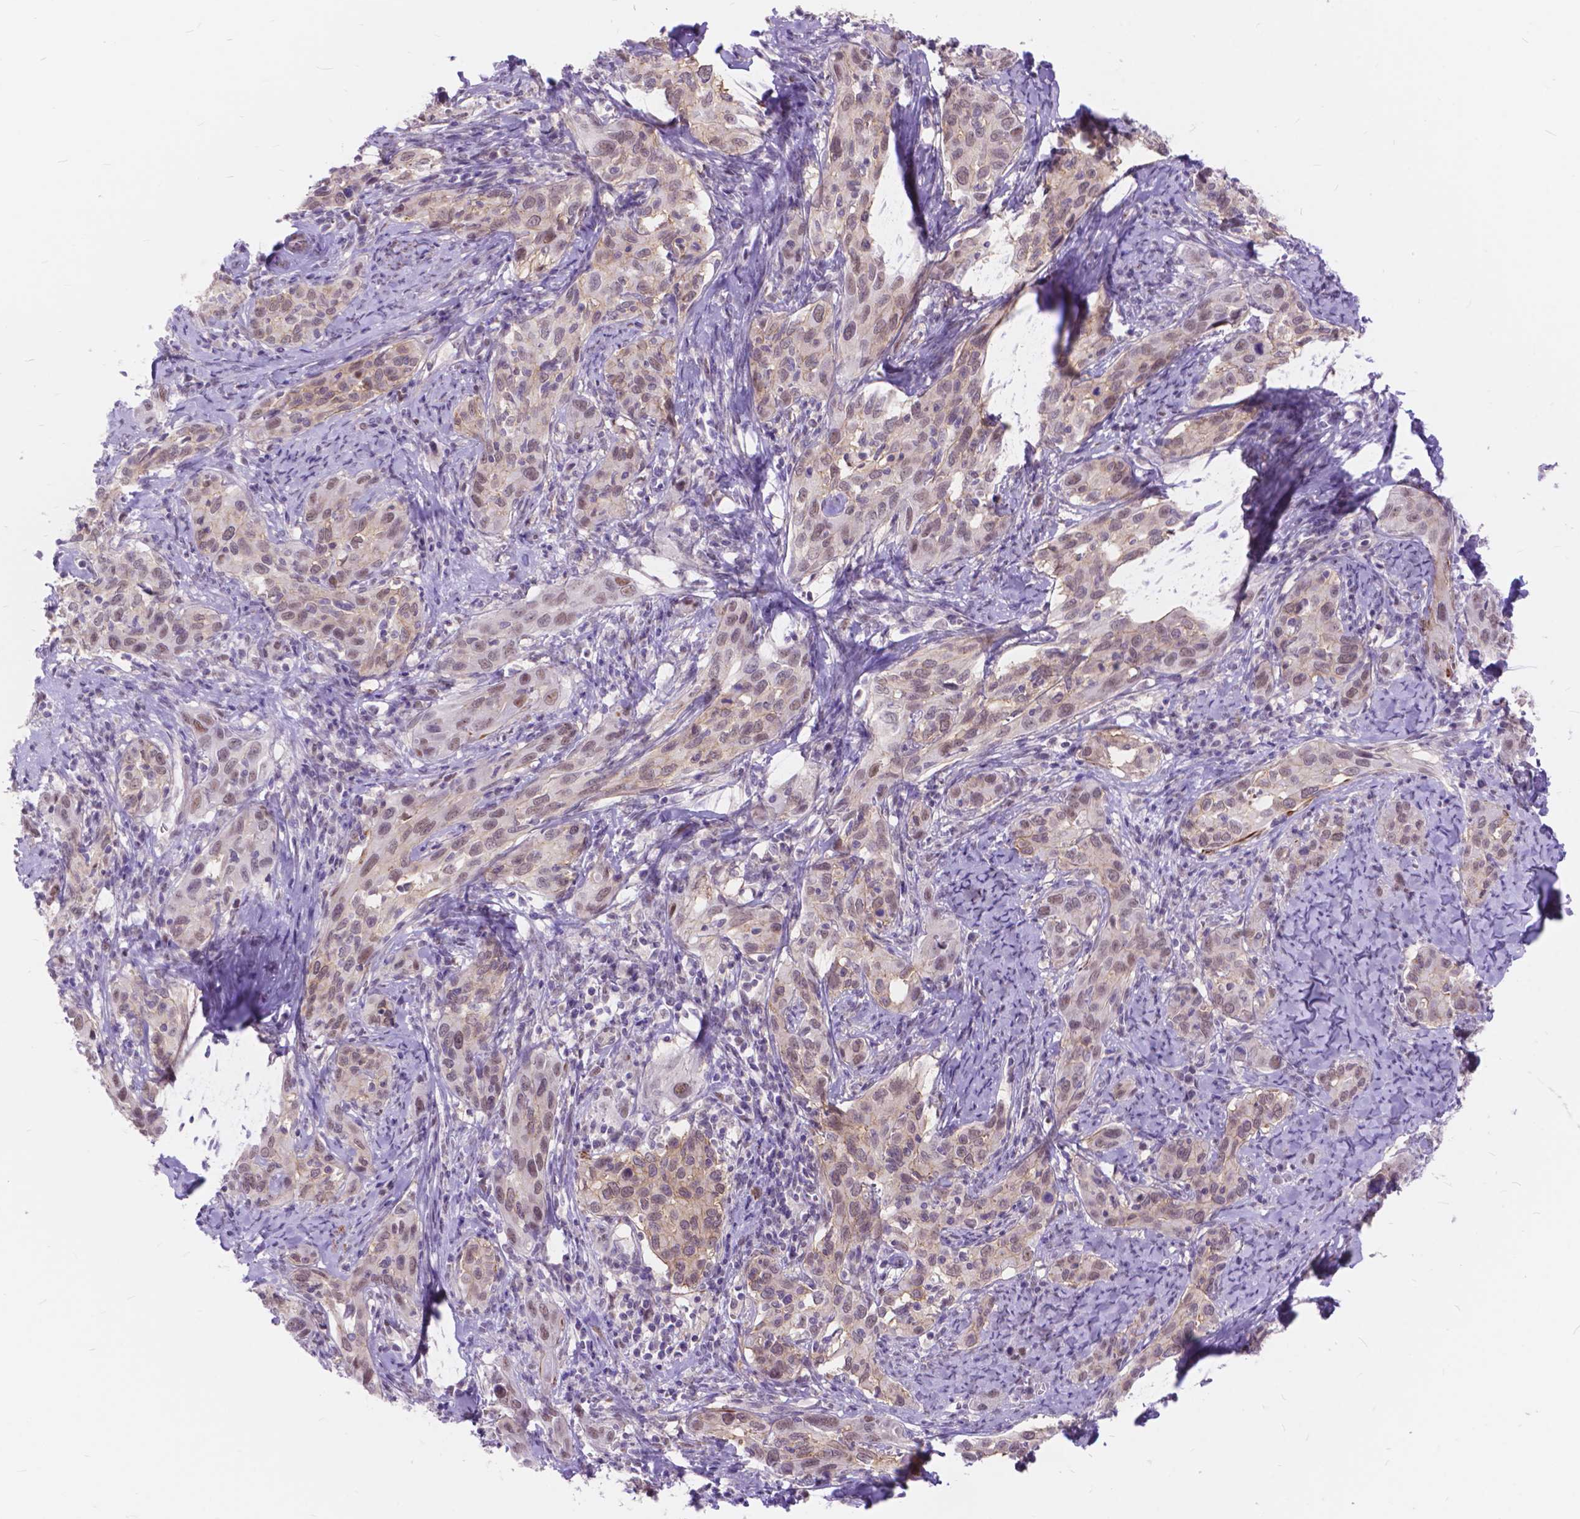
{"staining": {"intensity": "weak", "quantity": ">75%", "location": "cytoplasmic/membranous"}, "tissue": "cervical cancer", "cell_type": "Tumor cells", "image_type": "cancer", "snomed": [{"axis": "morphology", "description": "Squamous cell carcinoma, NOS"}, {"axis": "topography", "description": "Cervix"}], "caption": "The histopathology image reveals staining of cervical cancer, revealing weak cytoplasmic/membranous protein expression (brown color) within tumor cells.", "gene": "MAN2C1", "patient": {"sex": "female", "age": 51}}